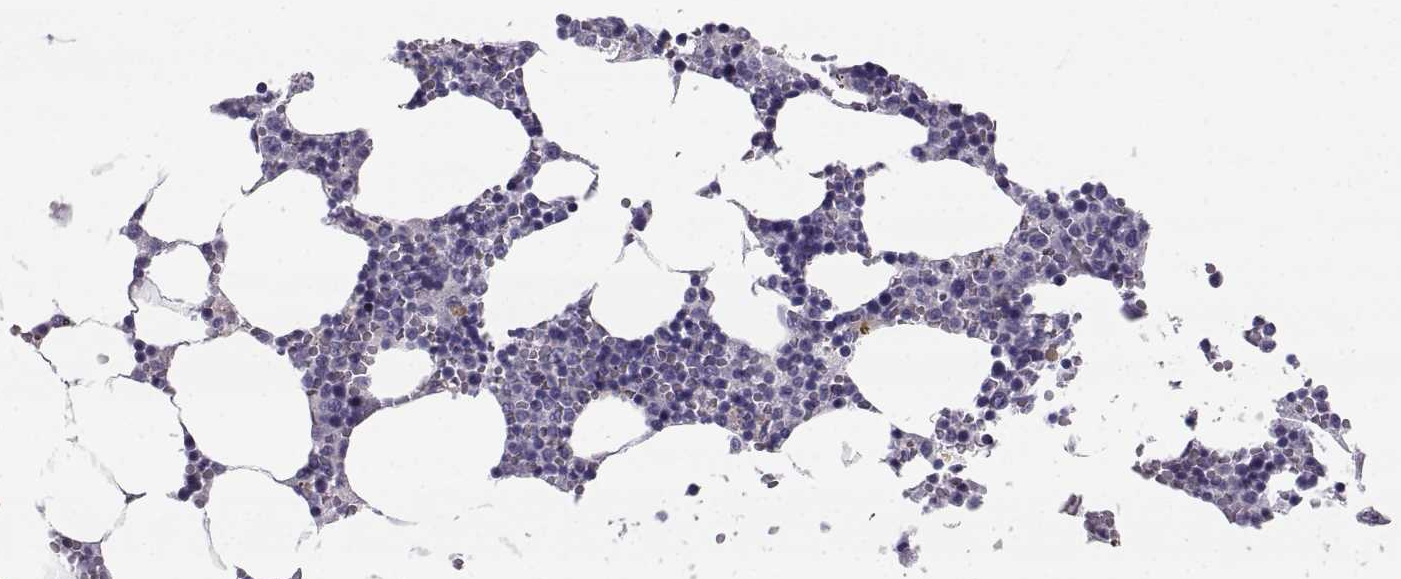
{"staining": {"intensity": "negative", "quantity": "none", "location": "none"}, "tissue": "bone marrow", "cell_type": "Hematopoietic cells", "image_type": "normal", "snomed": [{"axis": "morphology", "description": "Normal tissue, NOS"}, {"axis": "topography", "description": "Bone marrow"}], "caption": "Photomicrograph shows no significant protein staining in hematopoietic cells of benign bone marrow.", "gene": "PCSK1N", "patient": {"sex": "female", "age": 64}}